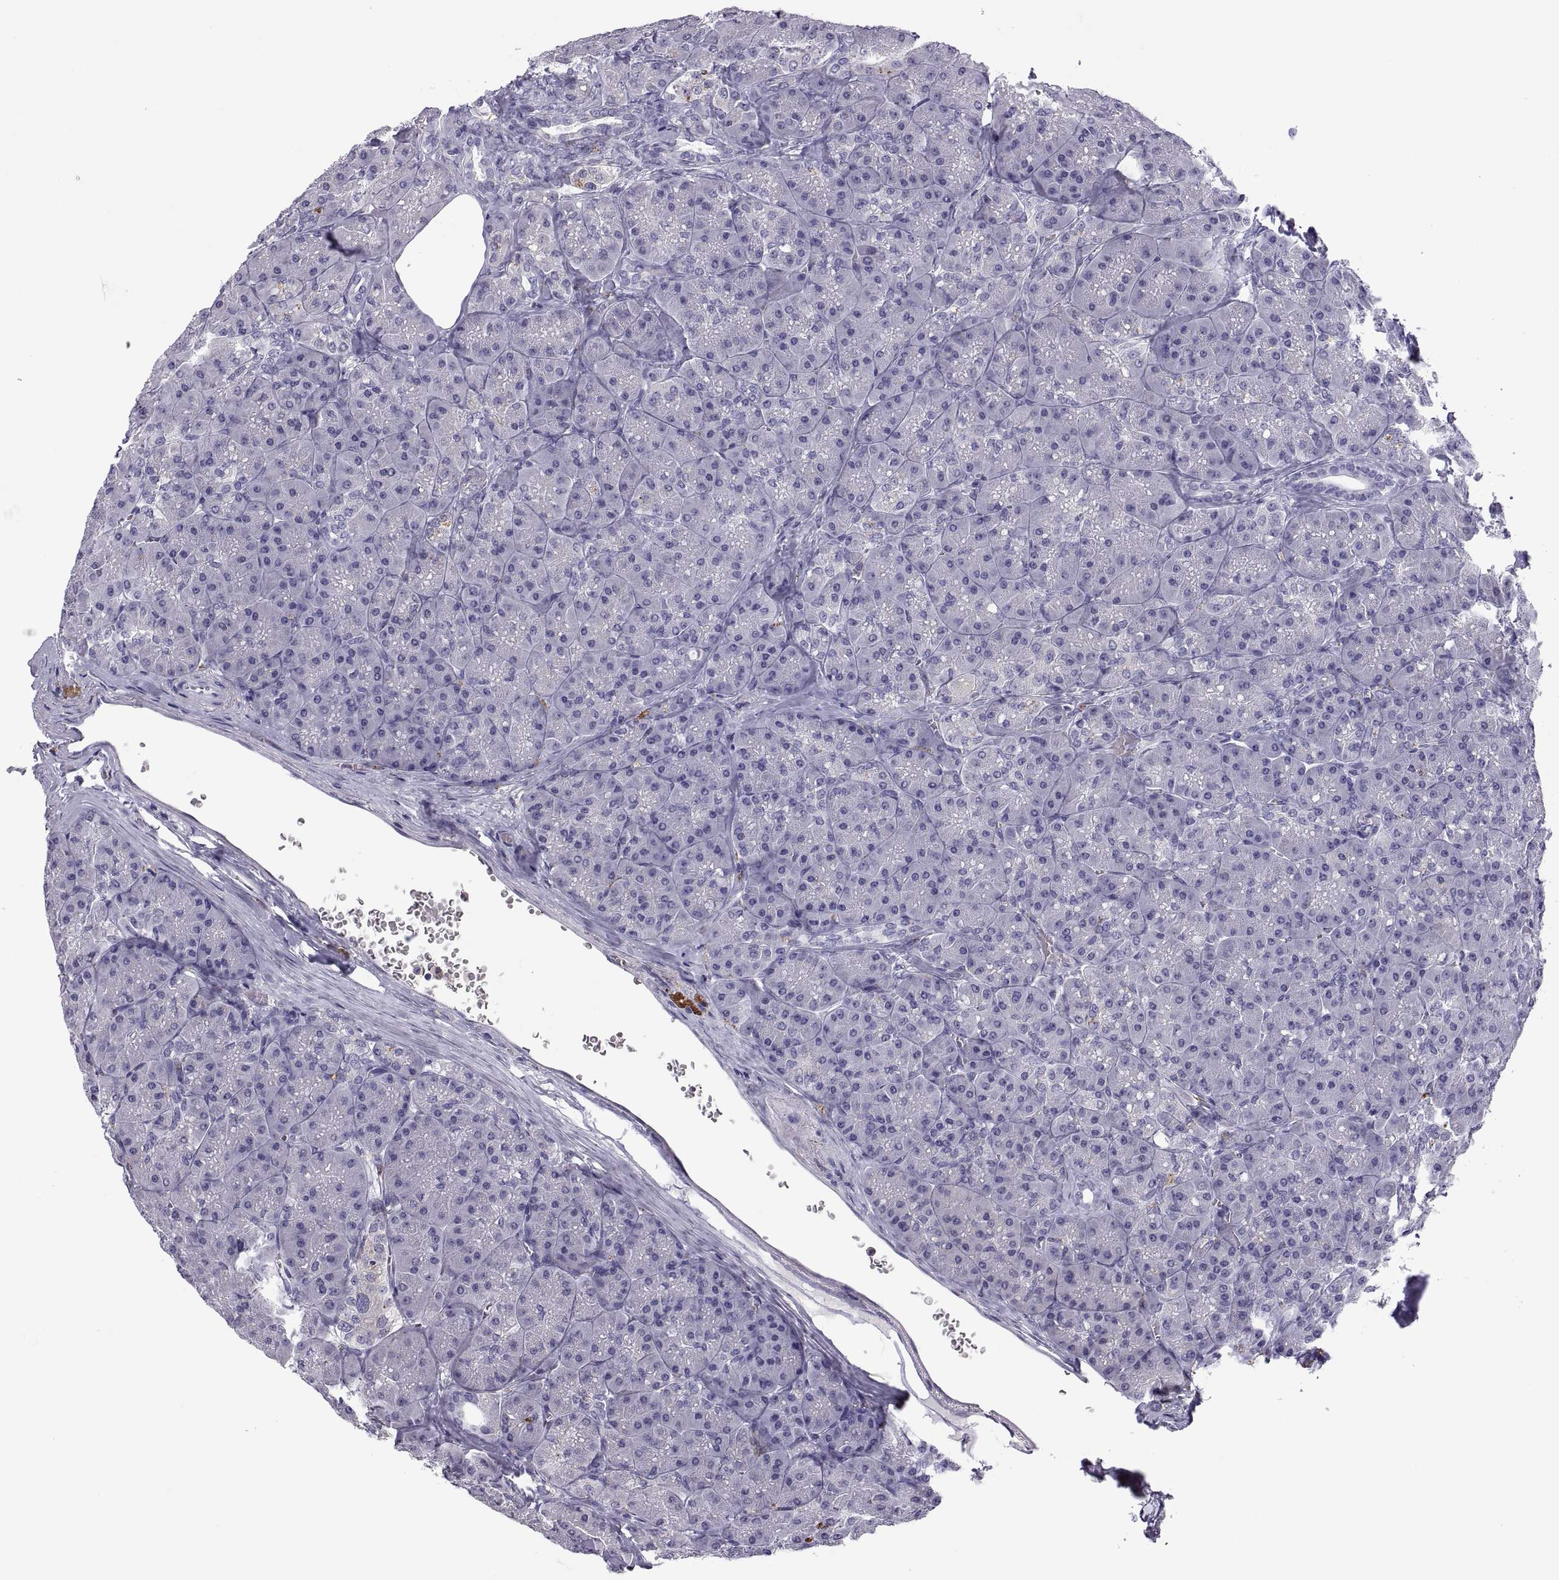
{"staining": {"intensity": "negative", "quantity": "none", "location": "none"}, "tissue": "pancreas", "cell_type": "Exocrine glandular cells", "image_type": "normal", "snomed": [{"axis": "morphology", "description": "Normal tissue, NOS"}, {"axis": "topography", "description": "Pancreas"}], "caption": "Immunohistochemistry of unremarkable human pancreas reveals no expression in exocrine glandular cells.", "gene": "RGS19", "patient": {"sex": "male", "age": 57}}